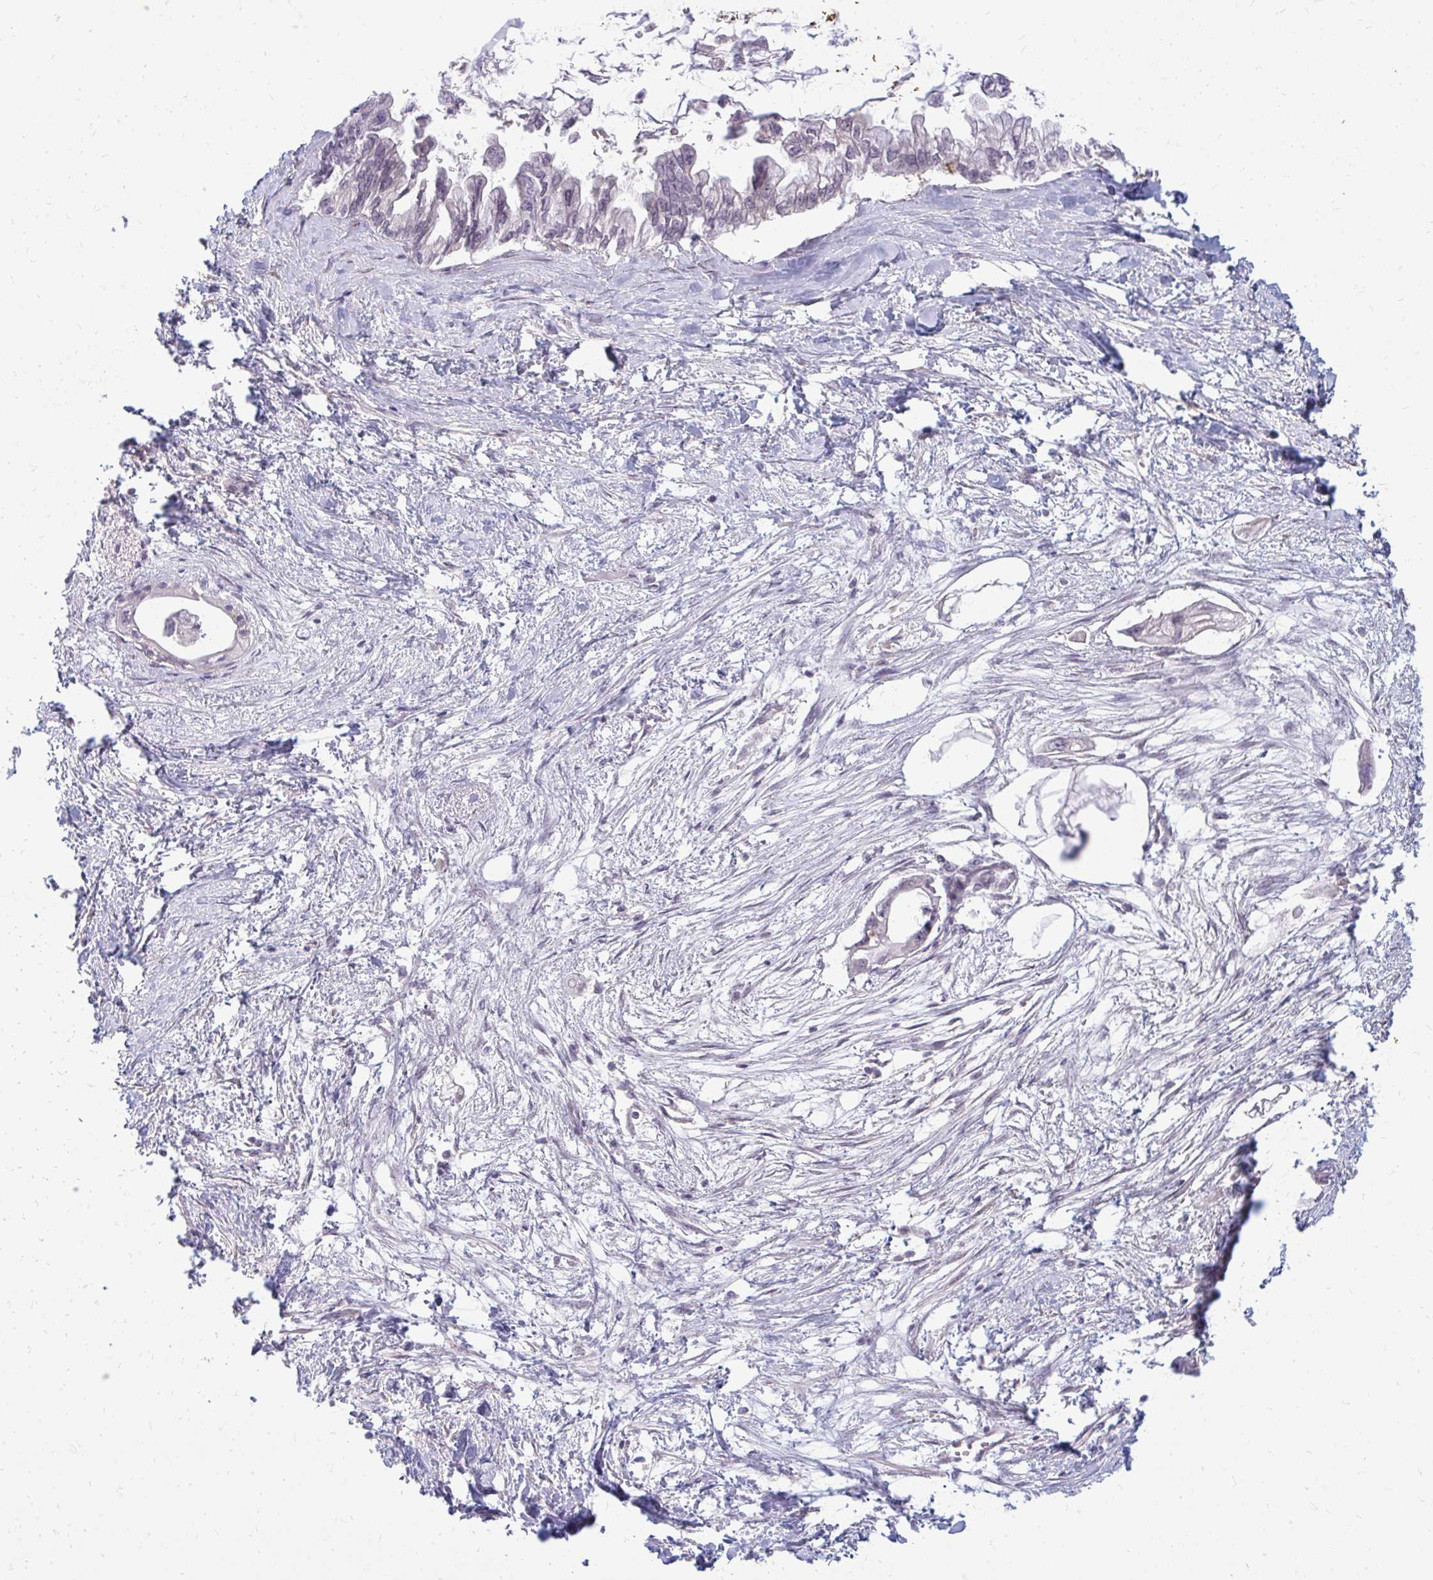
{"staining": {"intensity": "weak", "quantity": "<25%", "location": "cytoplasmic/membranous"}, "tissue": "pancreatic cancer", "cell_type": "Tumor cells", "image_type": "cancer", "snomed": [{"axis": "morphology", "description": "Adenocarcinoma, NOS"}, {"axis": "topography", "description": "Pancreas"}], "caption": "This is an immunohistochemistry micrograph of pancreatic adenocarcinoma. There is no expression in tumor cells.", "gene": "GPC5", "patient": {"sex": "male", "age": 61}}